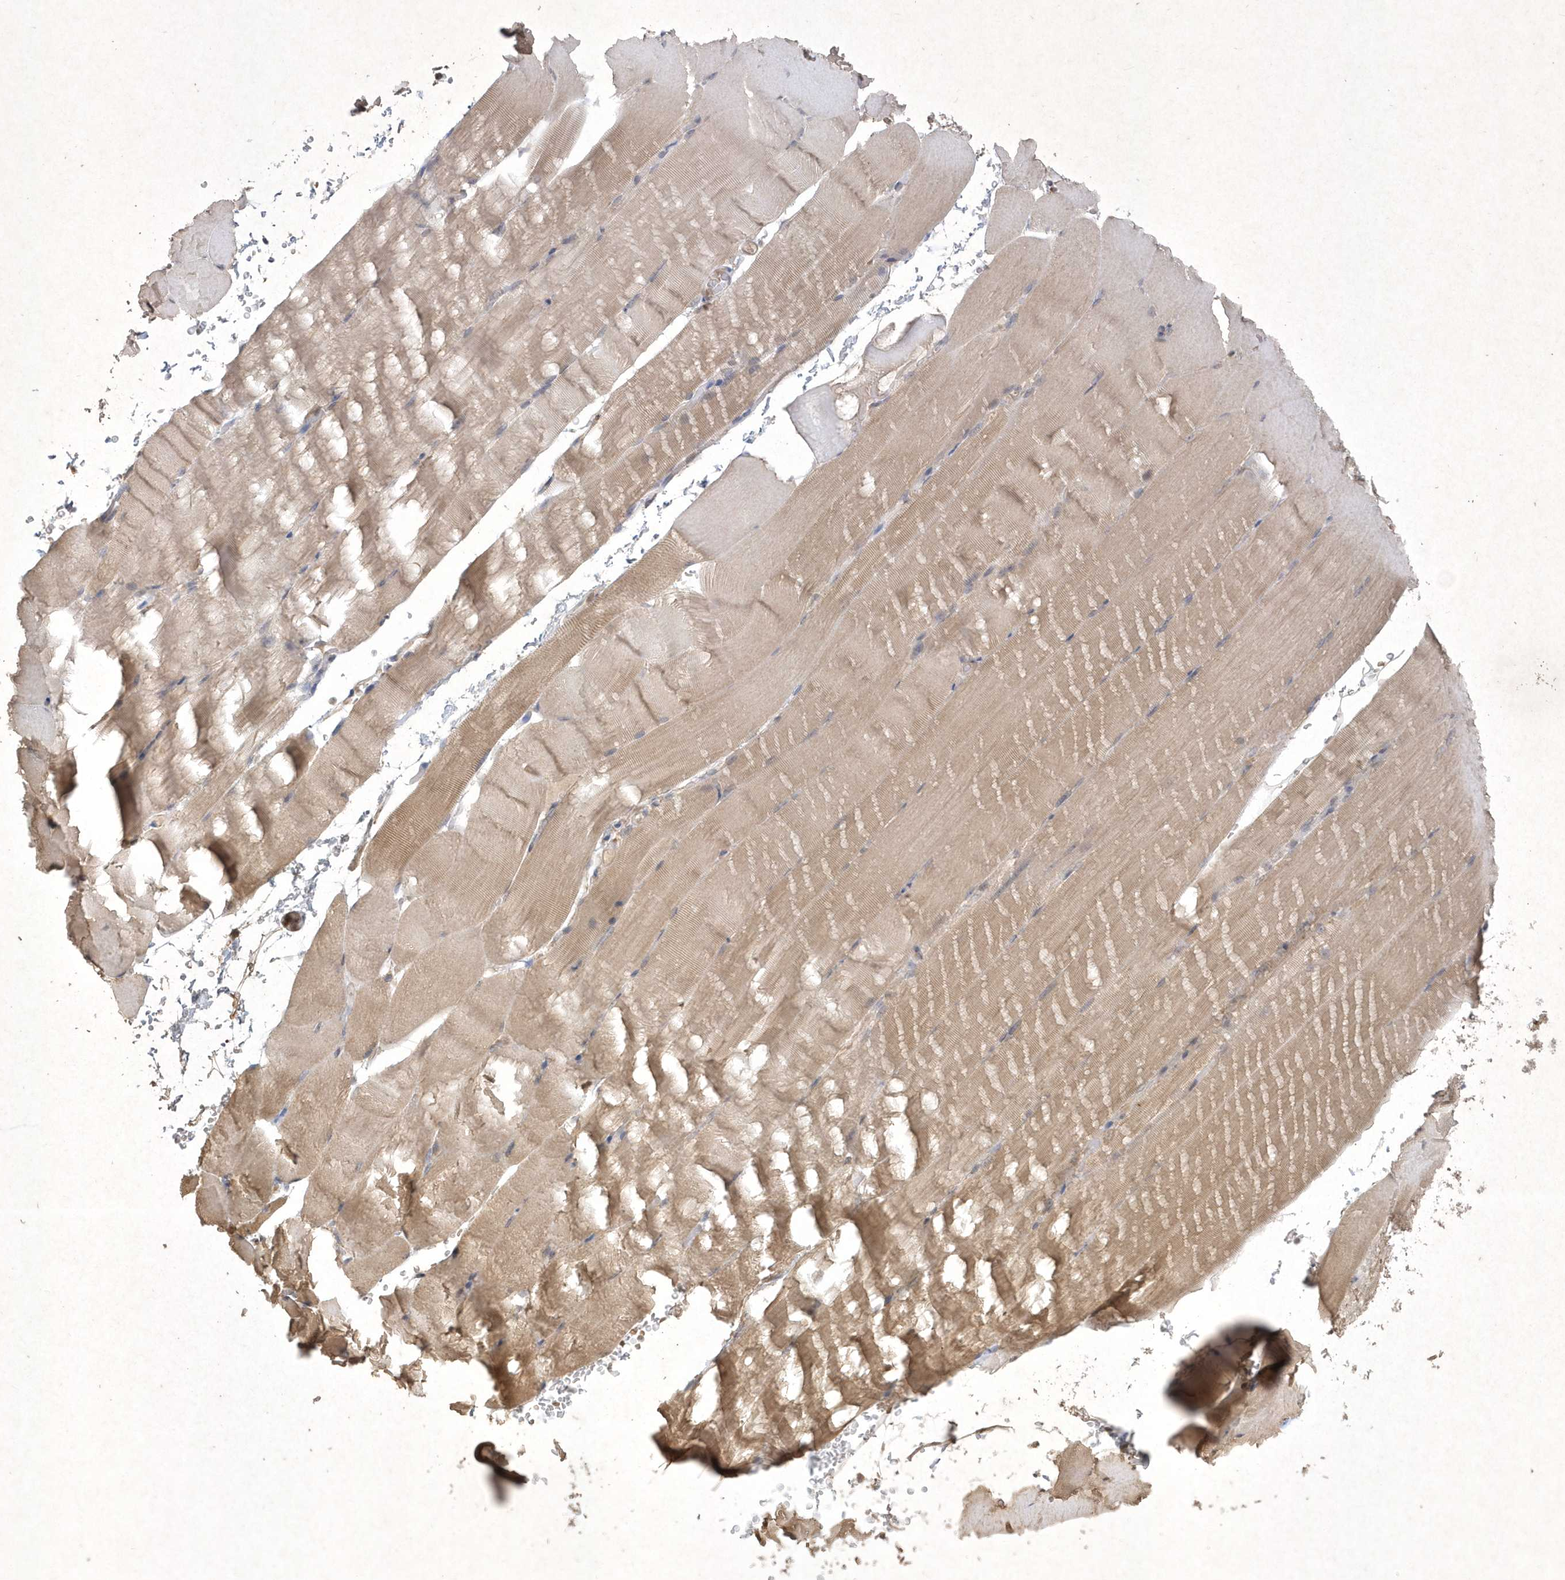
{"staining": {"intensity": "weak", "quantity": "25%-75%", "location": "cytoplasmic/membranous"}, "tissue": "skeletal muscle", "cell_type": "Myocytes", "image_type": "normal", "snomed": [{"axis": "morphology", "description": "Normal tissue, NOS"}, {"axis": "topography", "description": "Skeletal muscle"}, {"axis": "topography", "description": "Parathyroid gland"}], "caption": "Protein staining by immunohistochemistry shows weak cytoplasmic/membranous staining in about 25%-75% of myocytes in normal skeletal muscle.", "gene": "AKR7A2", "patient": {"sex": "female", "age": 37}}